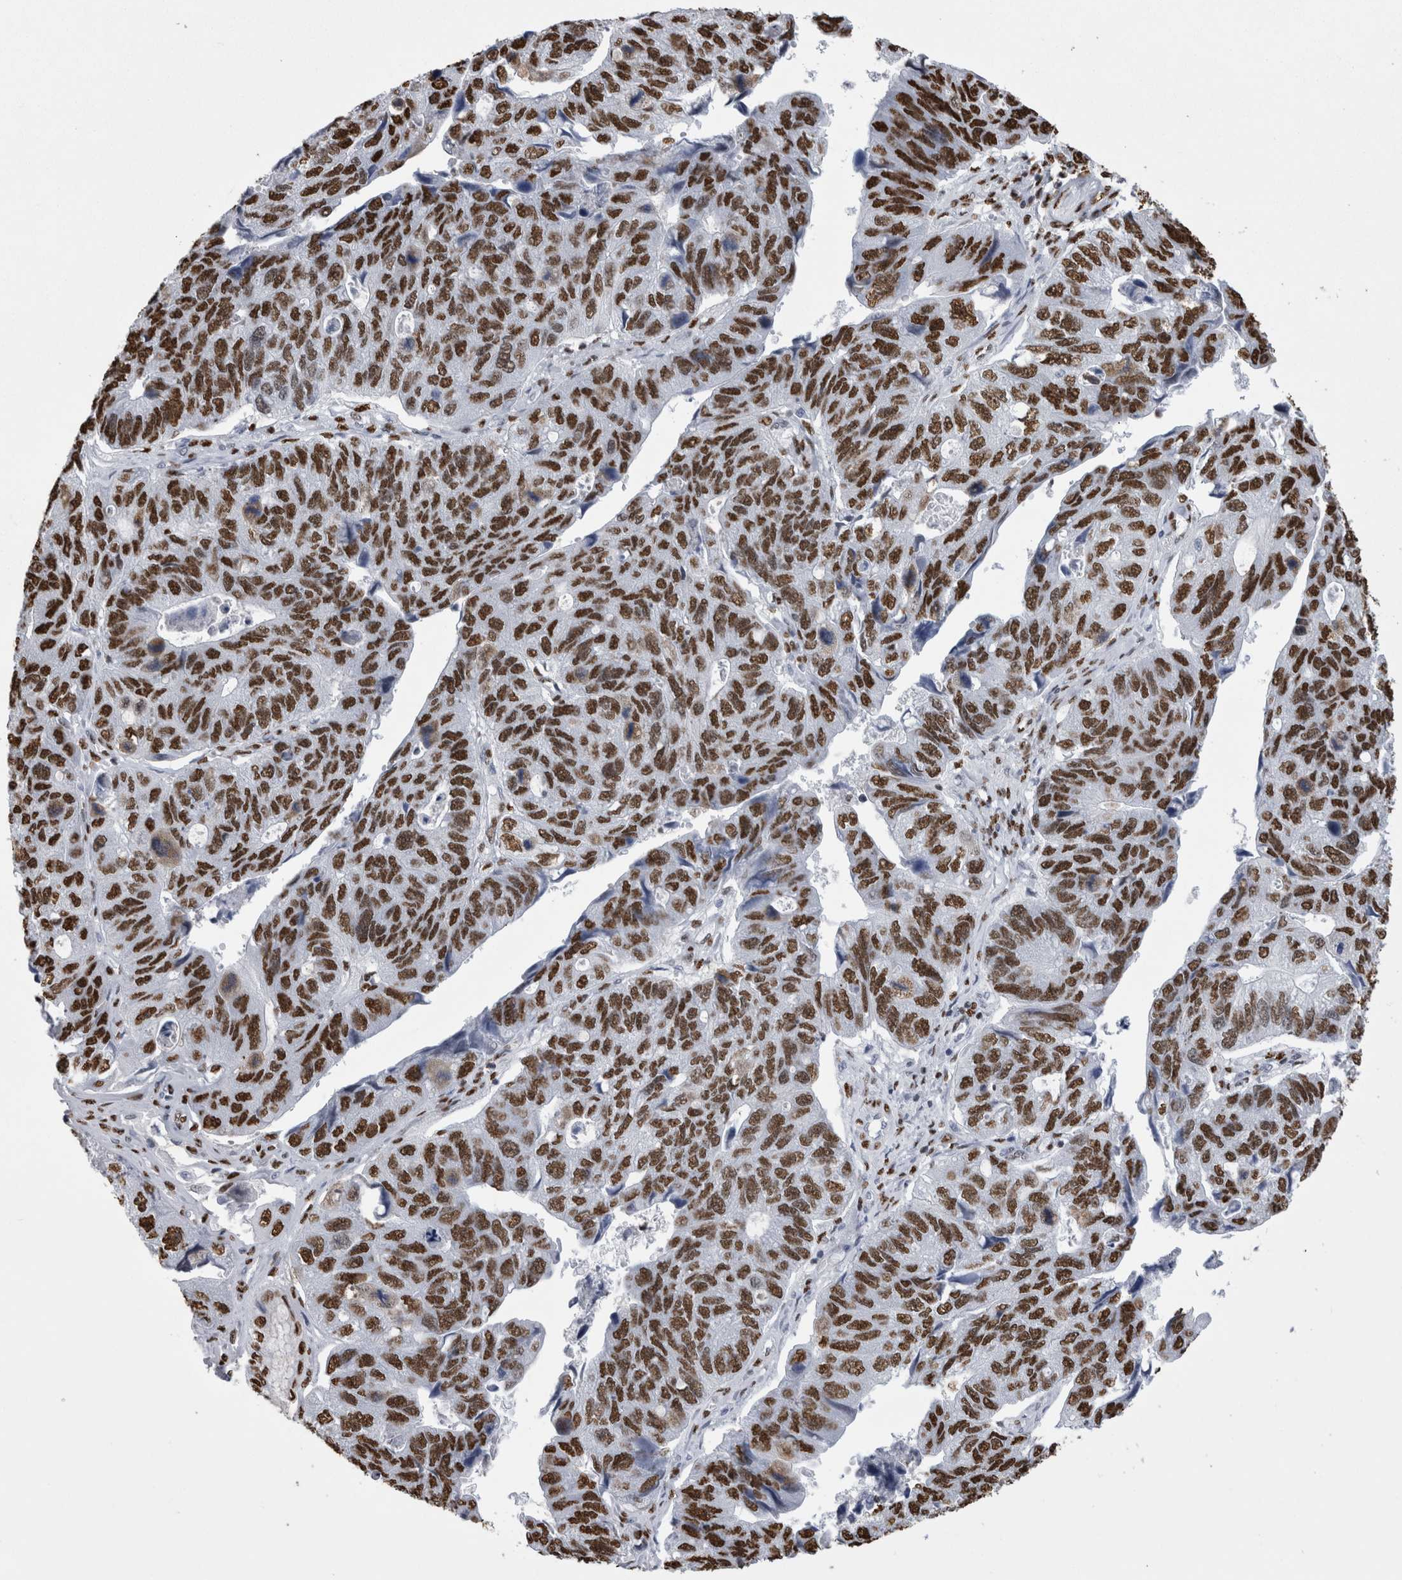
{"staining": {"intensity": "strong", "quantity": ">75%", "location": "nuclear"}, "tissue": "stomach cancer", "cell_type": "Tumor cells", "image_type": "cancer", "snomed": [{"axis": "morphology", "description": "Adenocarcinoma, NOS"}, {"axis": "topography", "description": "Stomach"}], "caption": "Immunohistochemistry (DAB (3,3'-diaminobenzidine)) staining of stomach cancer shows strong nuclear protein expression in about >75% of tumor cells.", "gene": "ALPK3", "patient": {"sex": "male", "age": 59}}